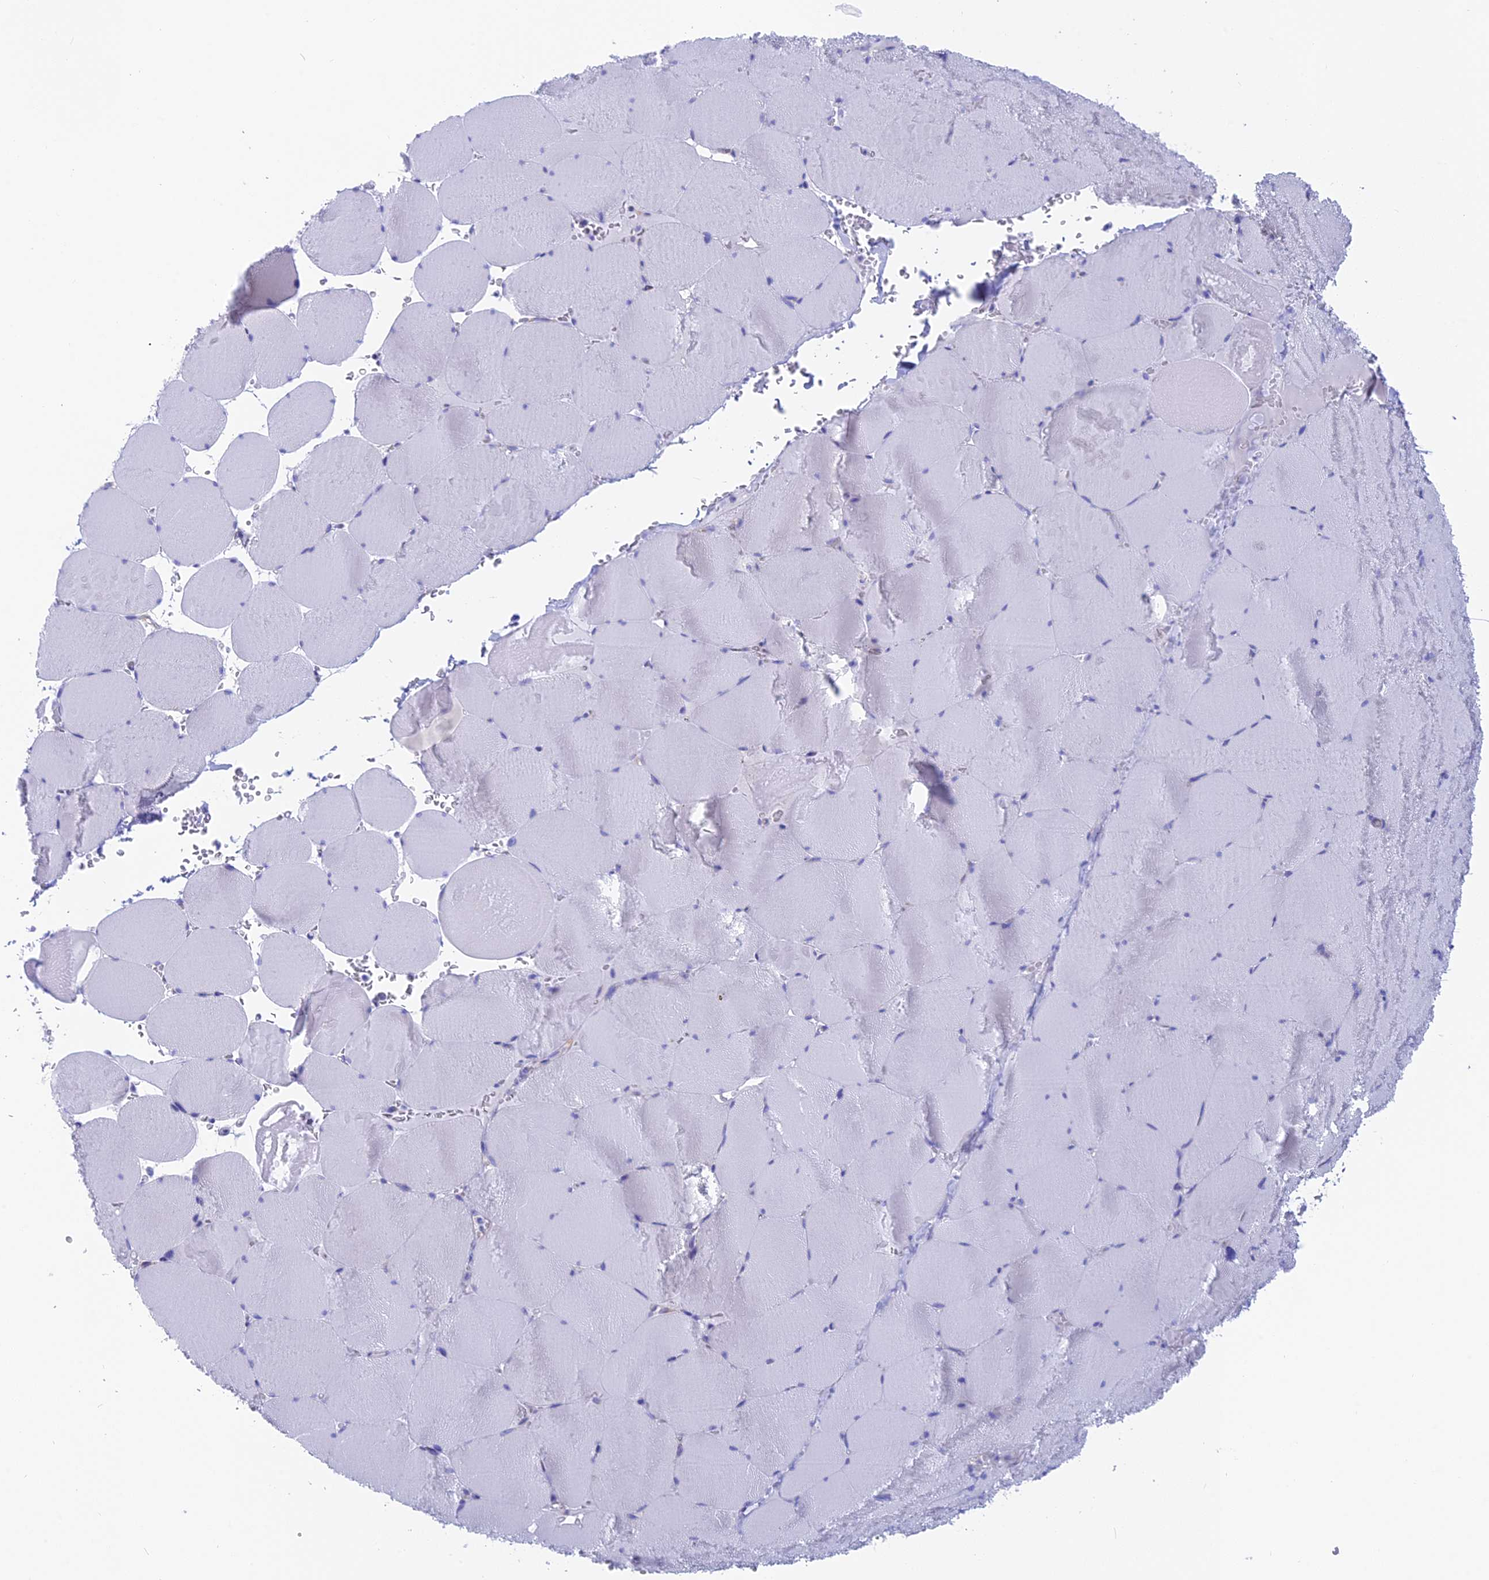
{"staining": {"intensity": "negative", "quantity": "none", "location": "none"}, "tissue": "skeletal muscle", "cell_type": "Myocytes", "image_type": "normal", "snomed": [{"axis": "morphology", "description": "Normal tissue, NOS"}, {"axis": "topography", "description": "Skeletal muscle"}, {"axis": "topography", "description": "Head-Neck"}], "caption": "Myocytes are negative for protein expression in unremarkable human skeletal muscle. (DAB IHC, high magnification).", "gene": "LZTFL1", "patient": {"sex": "male", "age": 66}}